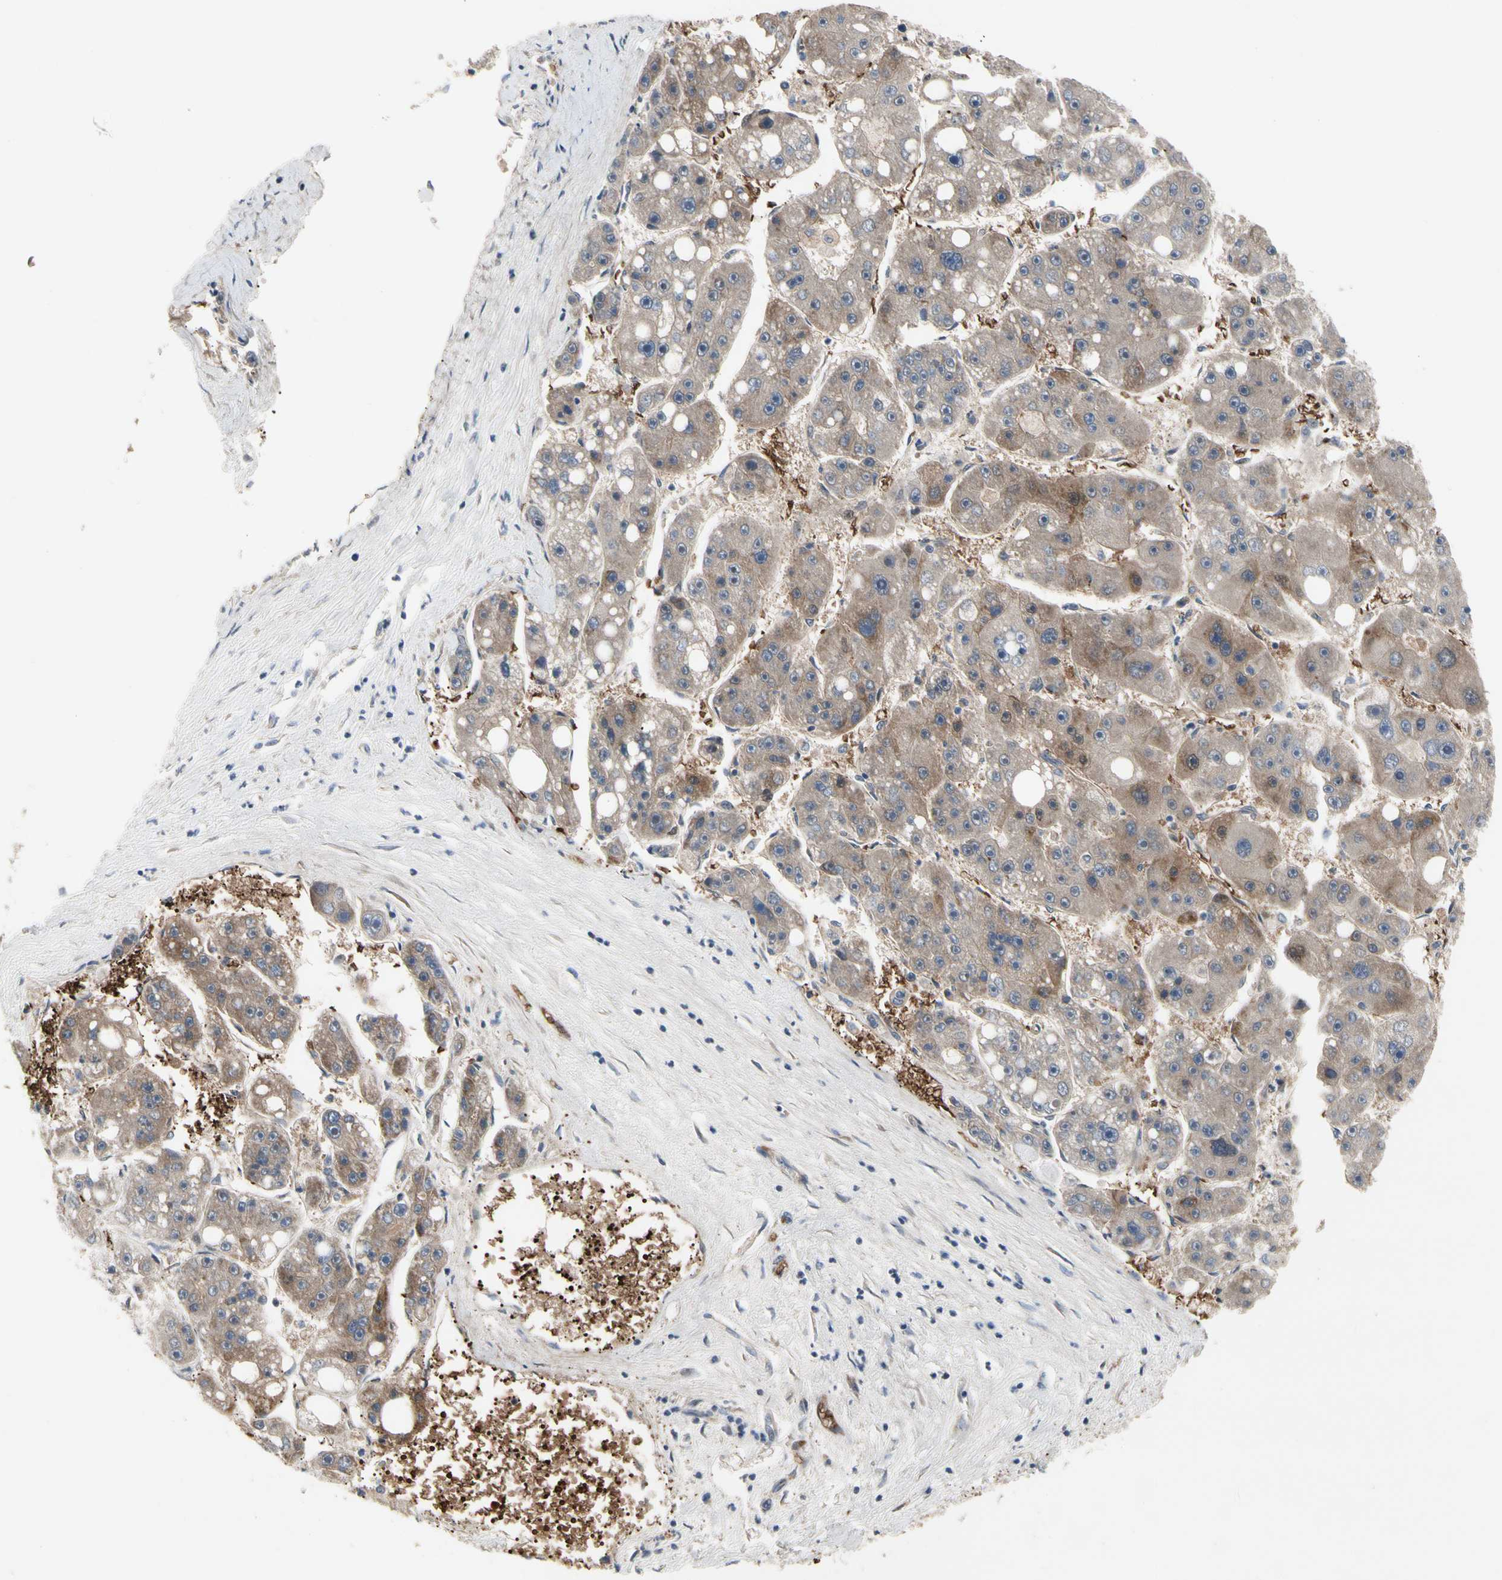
{"staining": {"intensity": "moderate", "quantity": ">75%", "location": "cytoplasmic/membranous"}, "tissue": "liver cancer", "cell_type": "Tumor cells", "image_type": "cancer", "snomed": [{"axis": "morphology", "description": "Carcinoma, Hepatocellular, NOS"}, {"axis": "topography", "description": "Liver"}], "caption": "Protein expression by immunohistochemistry exhibits moderate cytoplasmic/membranous staining in about >75% of tumor cells in liver hepatocellular carcinoma. Nuclei are stained in blue.", "gene": "HMGCR", "patient": {"sex": "female", "age": 61}}